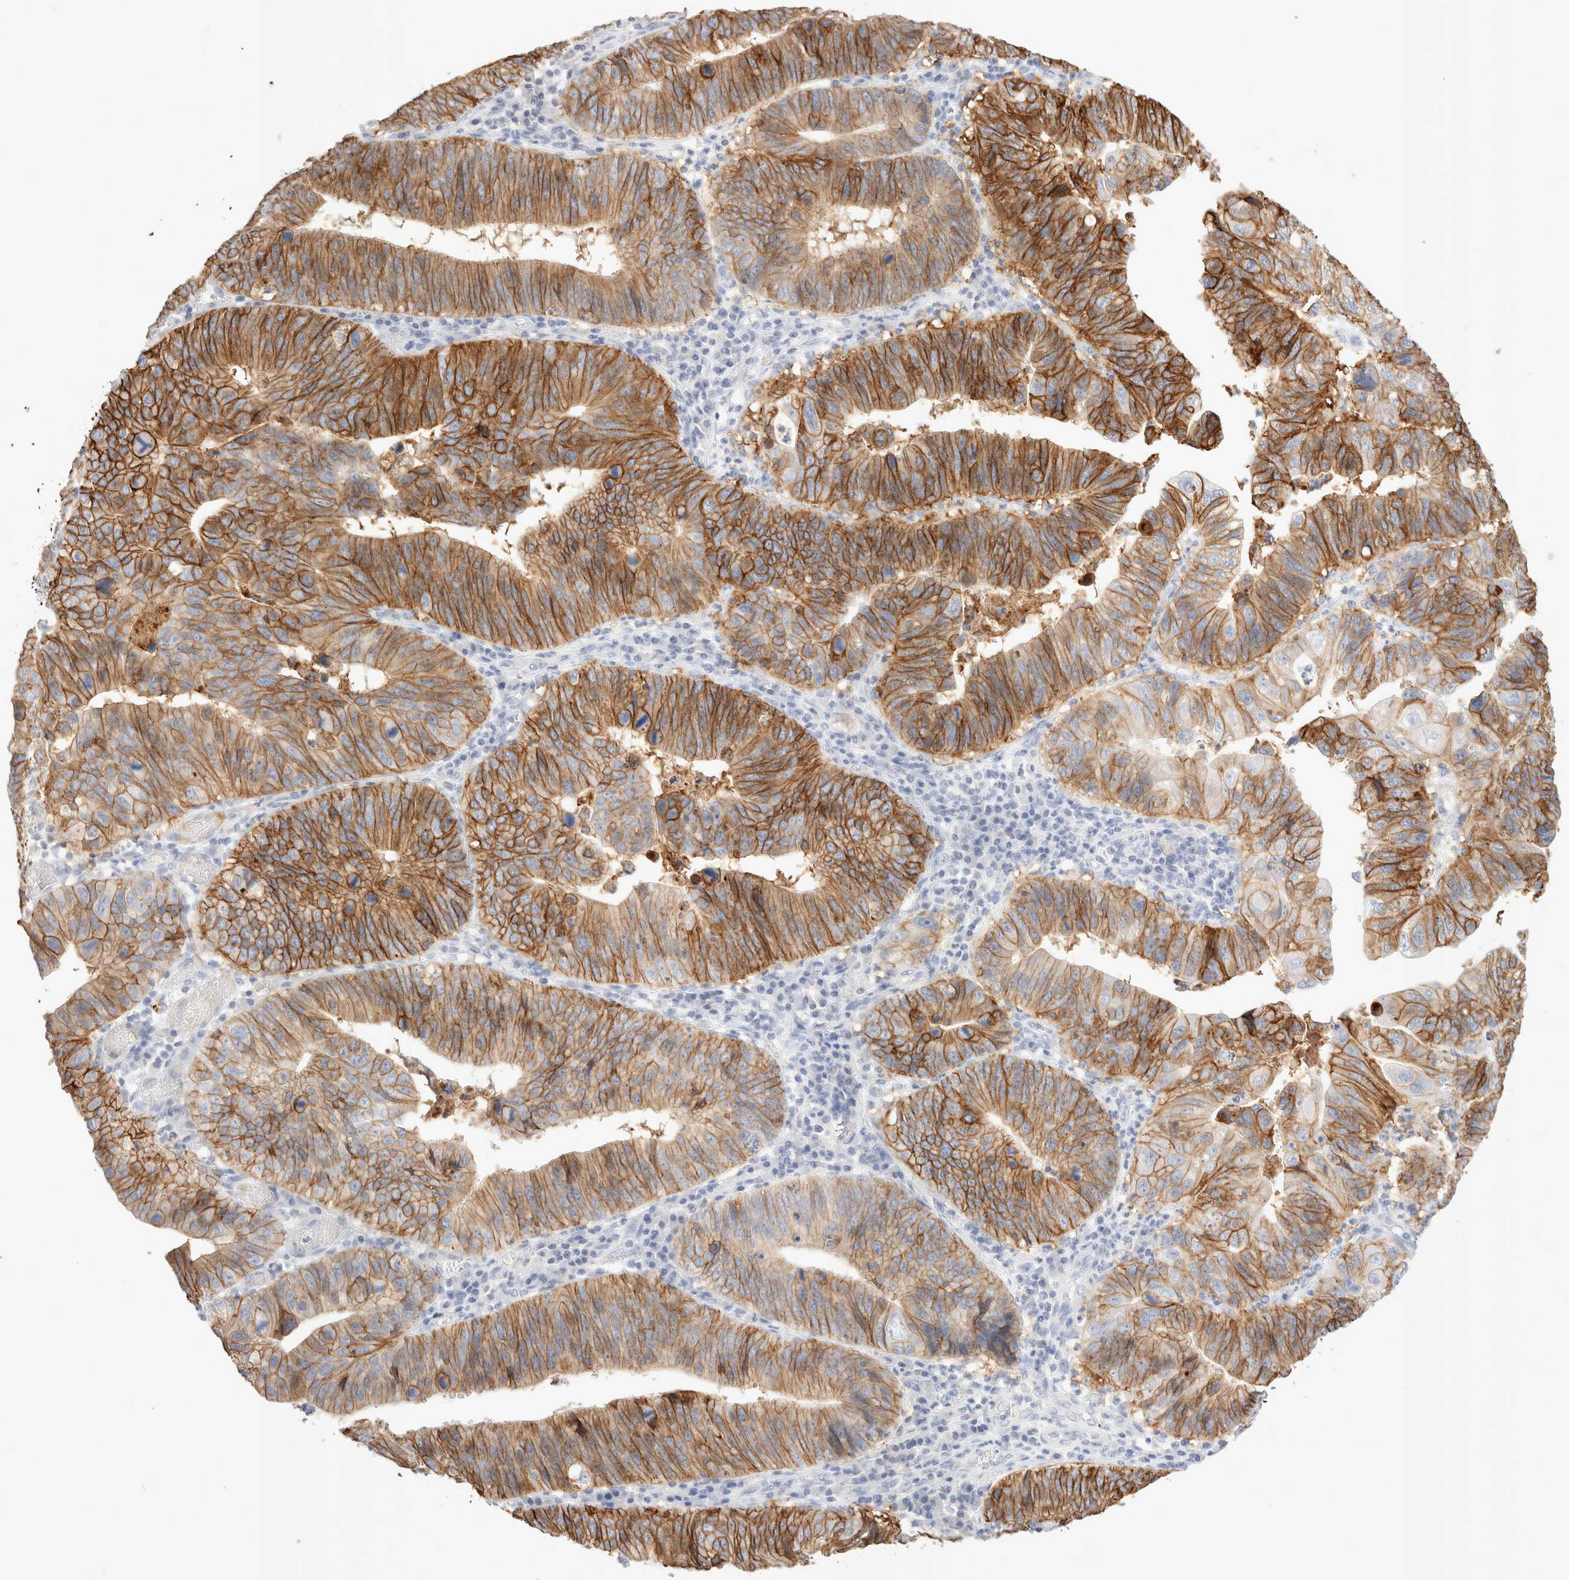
{"staining": {"intensity": "strong", "quantity": ">75%", "location": "cytoplasmic/membranous"}, "tissue": "stomach cancer", "cell_type": "Tumor cells", "image_type": "cancer", "snomed": [{"axis": "morphology", "description": "Adenocarcinoma, NOS"}, {"axis": "topography", "description": "Stomach"}], "caption": "Strong cytoplasmic/membranous staining for a protein is identified in about >75% of tumor cells of stomach cancer using IHC.", "gene": "EPCAM", "patient": {"sex": "male", "age": 59}}